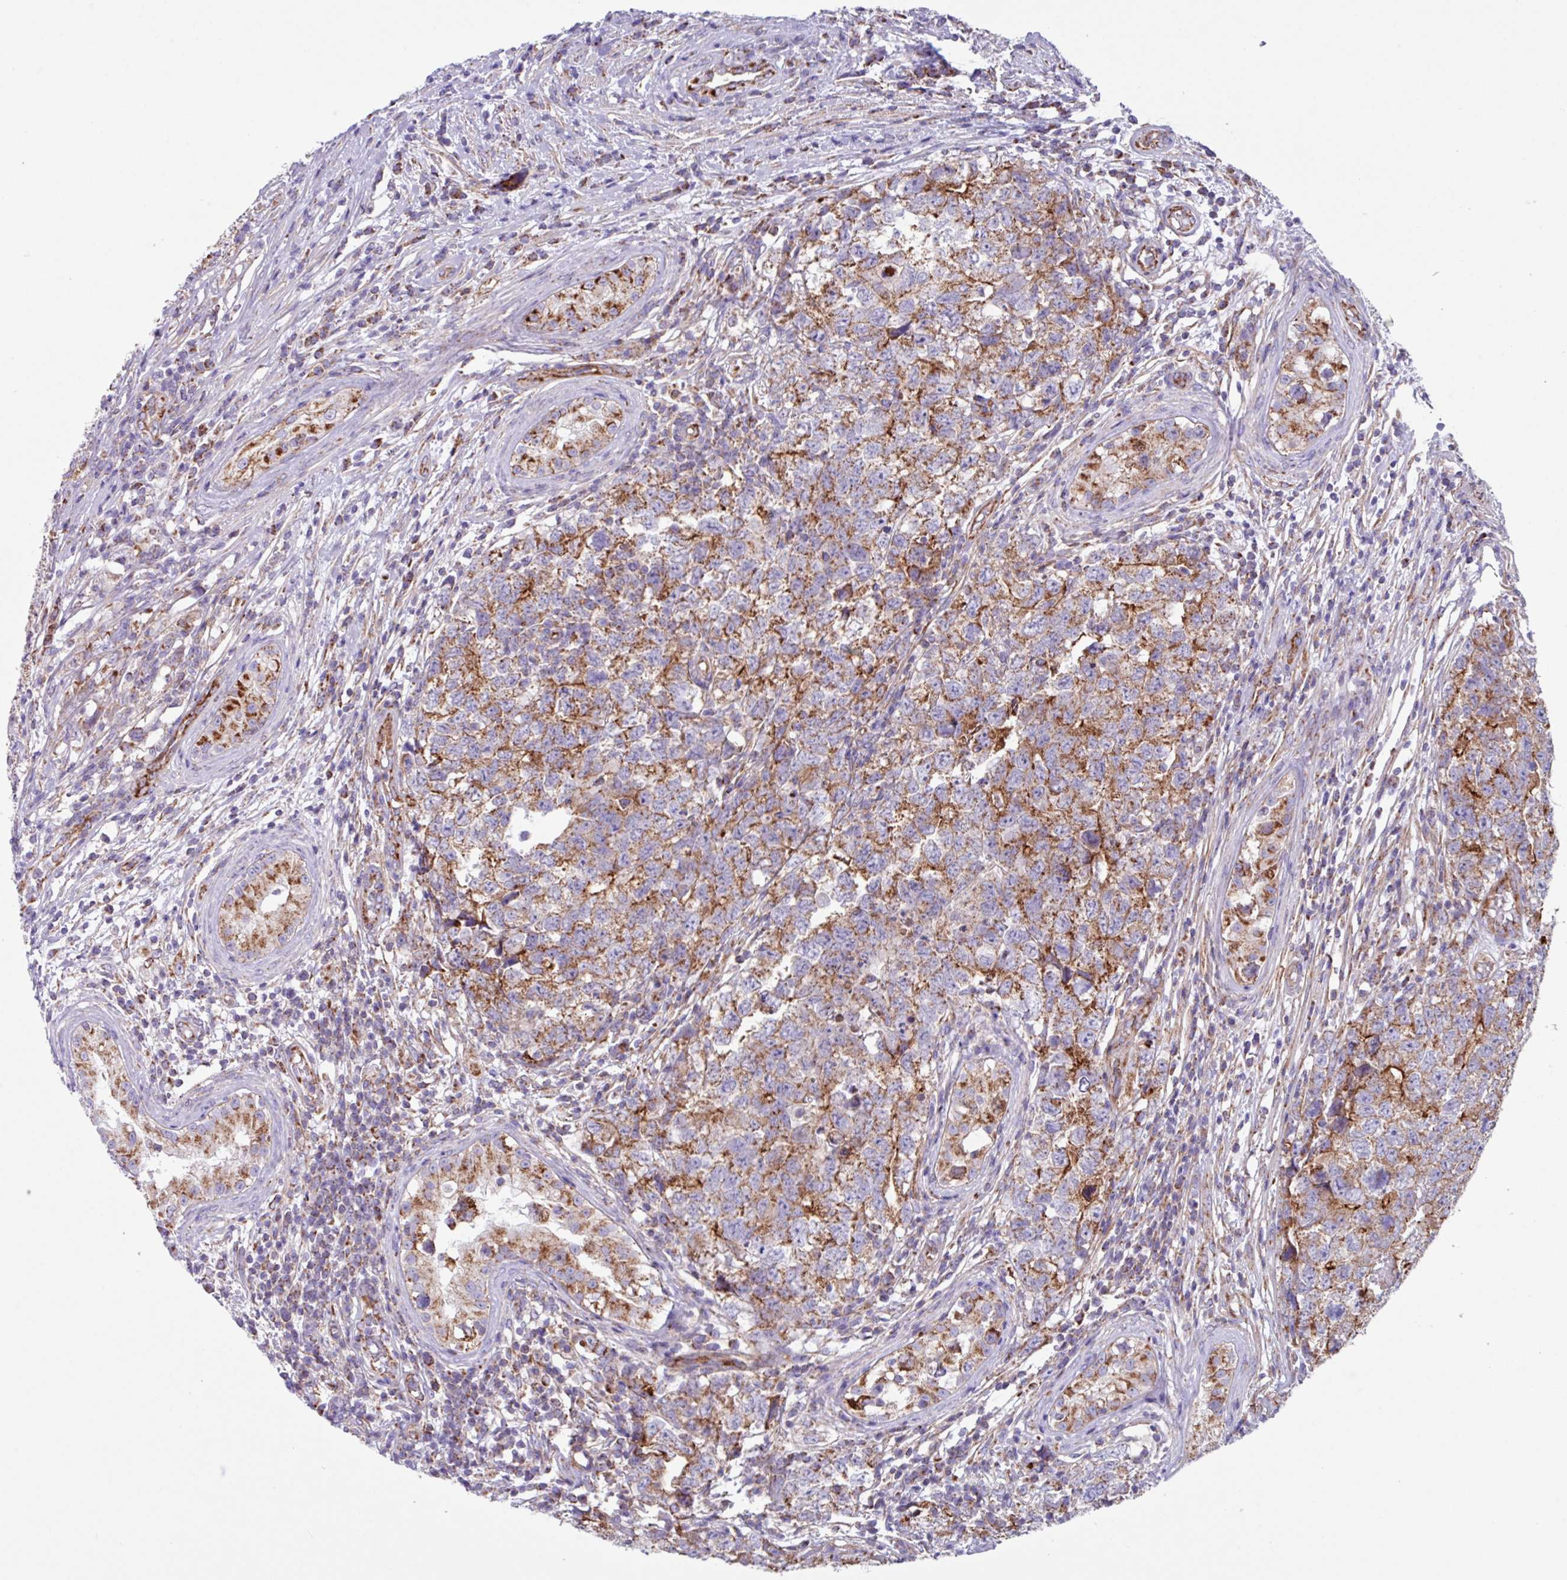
{"staining": {"intensity": "moderate", "quantity": ">75%", "location": "cytoplasmic/membranous"}, "tissue": "testis cancer", "cell_type": "Tumor cells", "image_type": "cancer", "snomed": [{"axis": "morphology", "description": "Carcinoma, Embryonal, NOS"}, {"axis": "topography", "description": "Testis"}], "caption": "Immunohistochemistry (IHC) of testis cancer reveals medium levels of moderate cytoplasmic/membranous positivity in about >75% of tumor cells.", "gene": "OTULIN", "patient": {"sex": "male", "age": 22}}